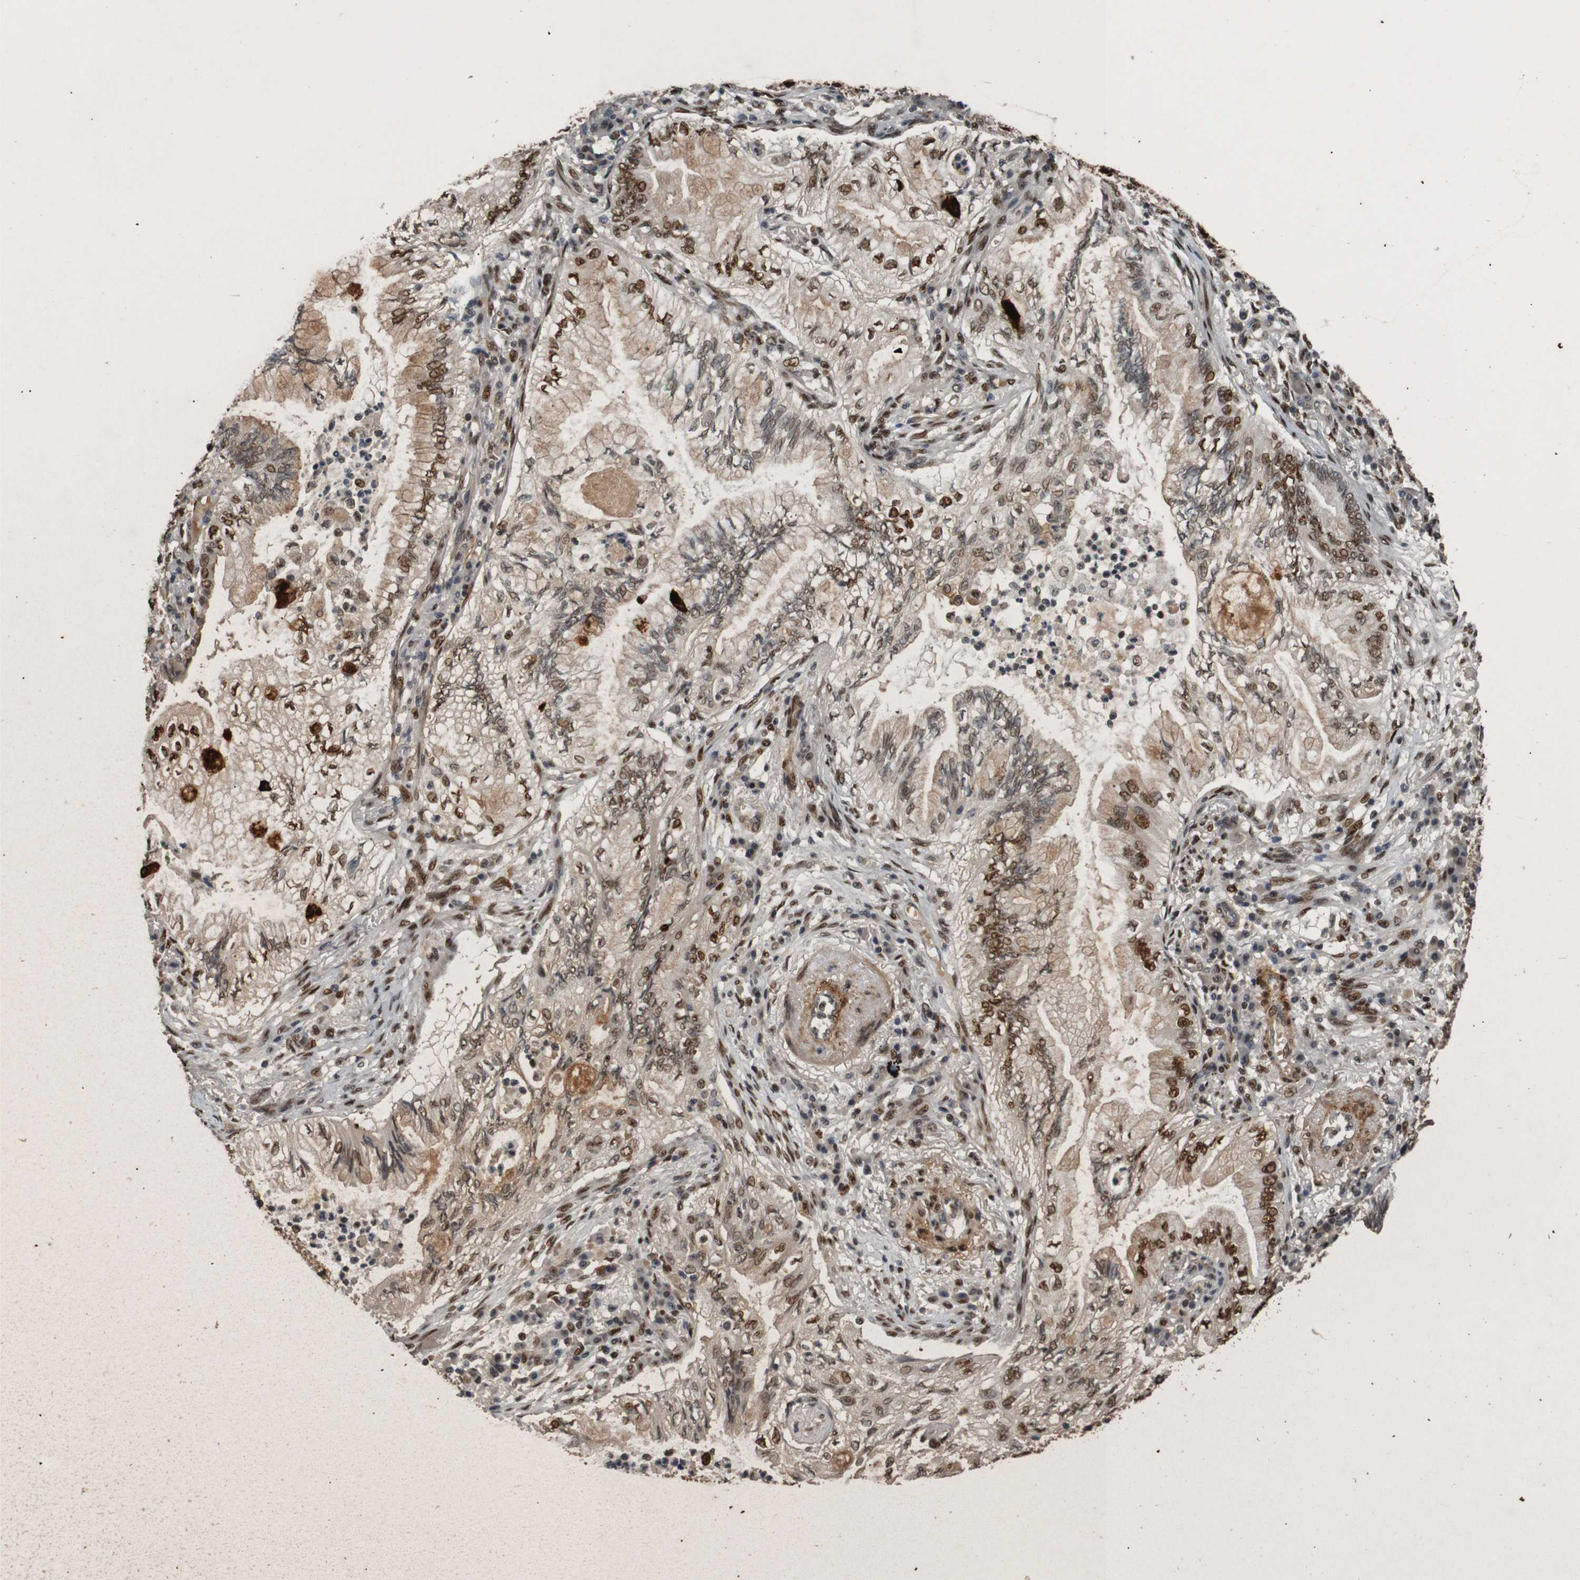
{"staining": {"intensity": "moderate", "quantity": ">75%", "location": "cytoplasmic/membranous,nuclear"}, "tissue": "lung cancer", "cell_type": "Tumor cells", "image_type": "cancer", "snomed": [{"axis": "morphology", "description": "Normal tissue, NOS"}, {"axis": "morphology", "description": "Adenocarcinoma, NOS"}, {"axis": "topography", "description": "Bronchus"}, {"axis": "topography", "description": "Lung"}], "caption": "IHC of human adenocarcinoma (lung) exhibits medium levels of moderate cytoplasmic/membranous and nuclear expression in about >75% of tumor cells. Nuclei are stained in blue.", "gene": "HEXIM1", "patient": {"sex": "female", "age": 70}}